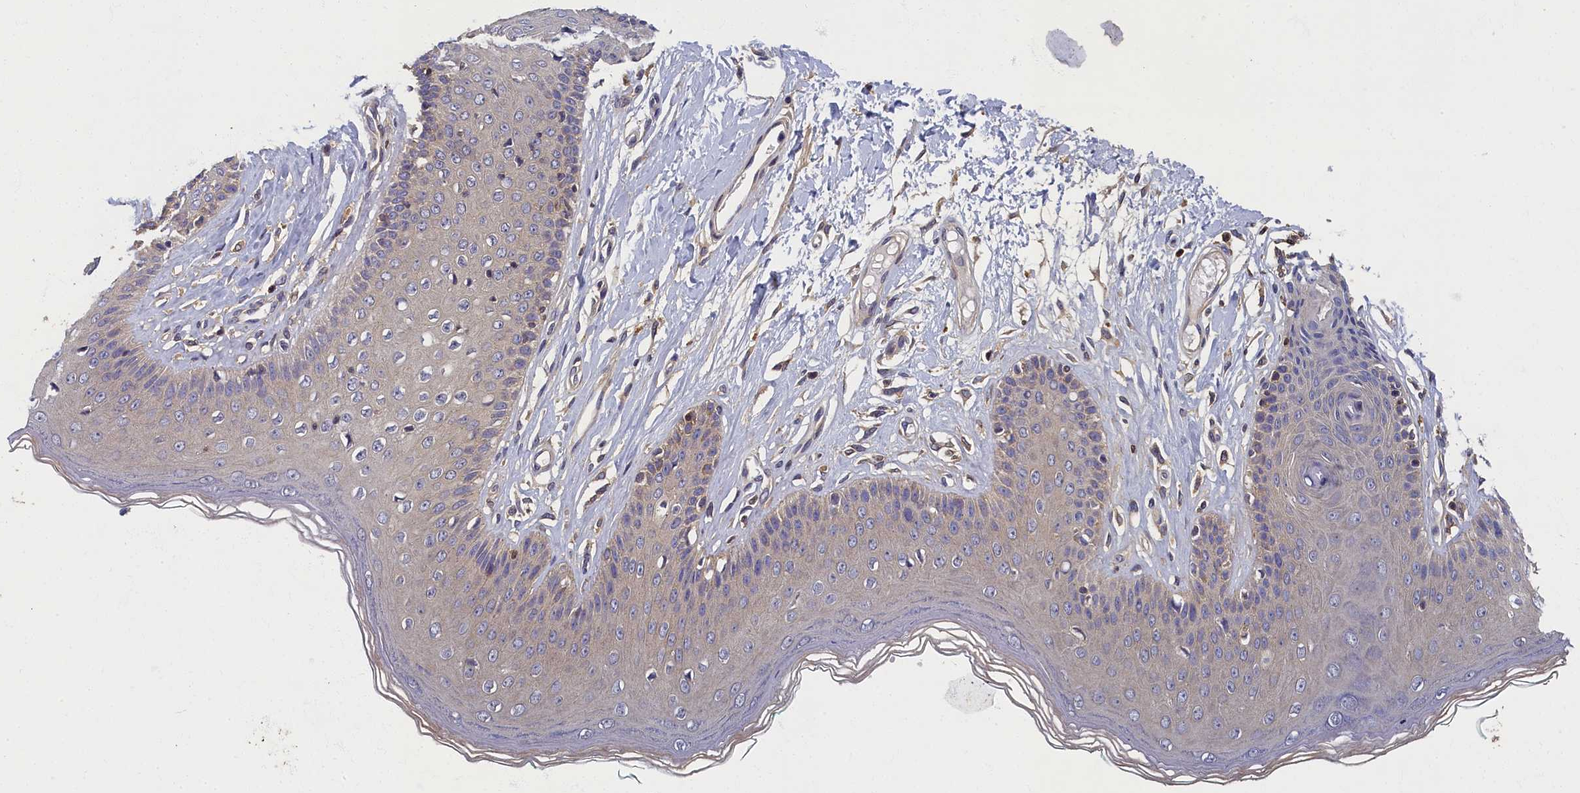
{"staining": {"intensity": "weak", "quantity": "<25%", "location": "cytoplasmic/membranous"}, "tissue": "skin", "cell_type": "Epidermal cells", "image_type": "normal", "snomed": [{"axis": "morphology", "description": "Normal tissue, NOS"}, {"axis": "morphology", "description": "Squamous cell carcinoma, NOS"}, {"axis": "topography", "description": "Vulva"}], "caption": "DAB (3,3'-diaminobenzidine) immunohistochemical staining of benign skin displays no significant expression in epidermal cells. (IHC, brightfield microscopy, high magnification).", "gene": "TBCB", "patient": {"sex": "female", "age": 85}}